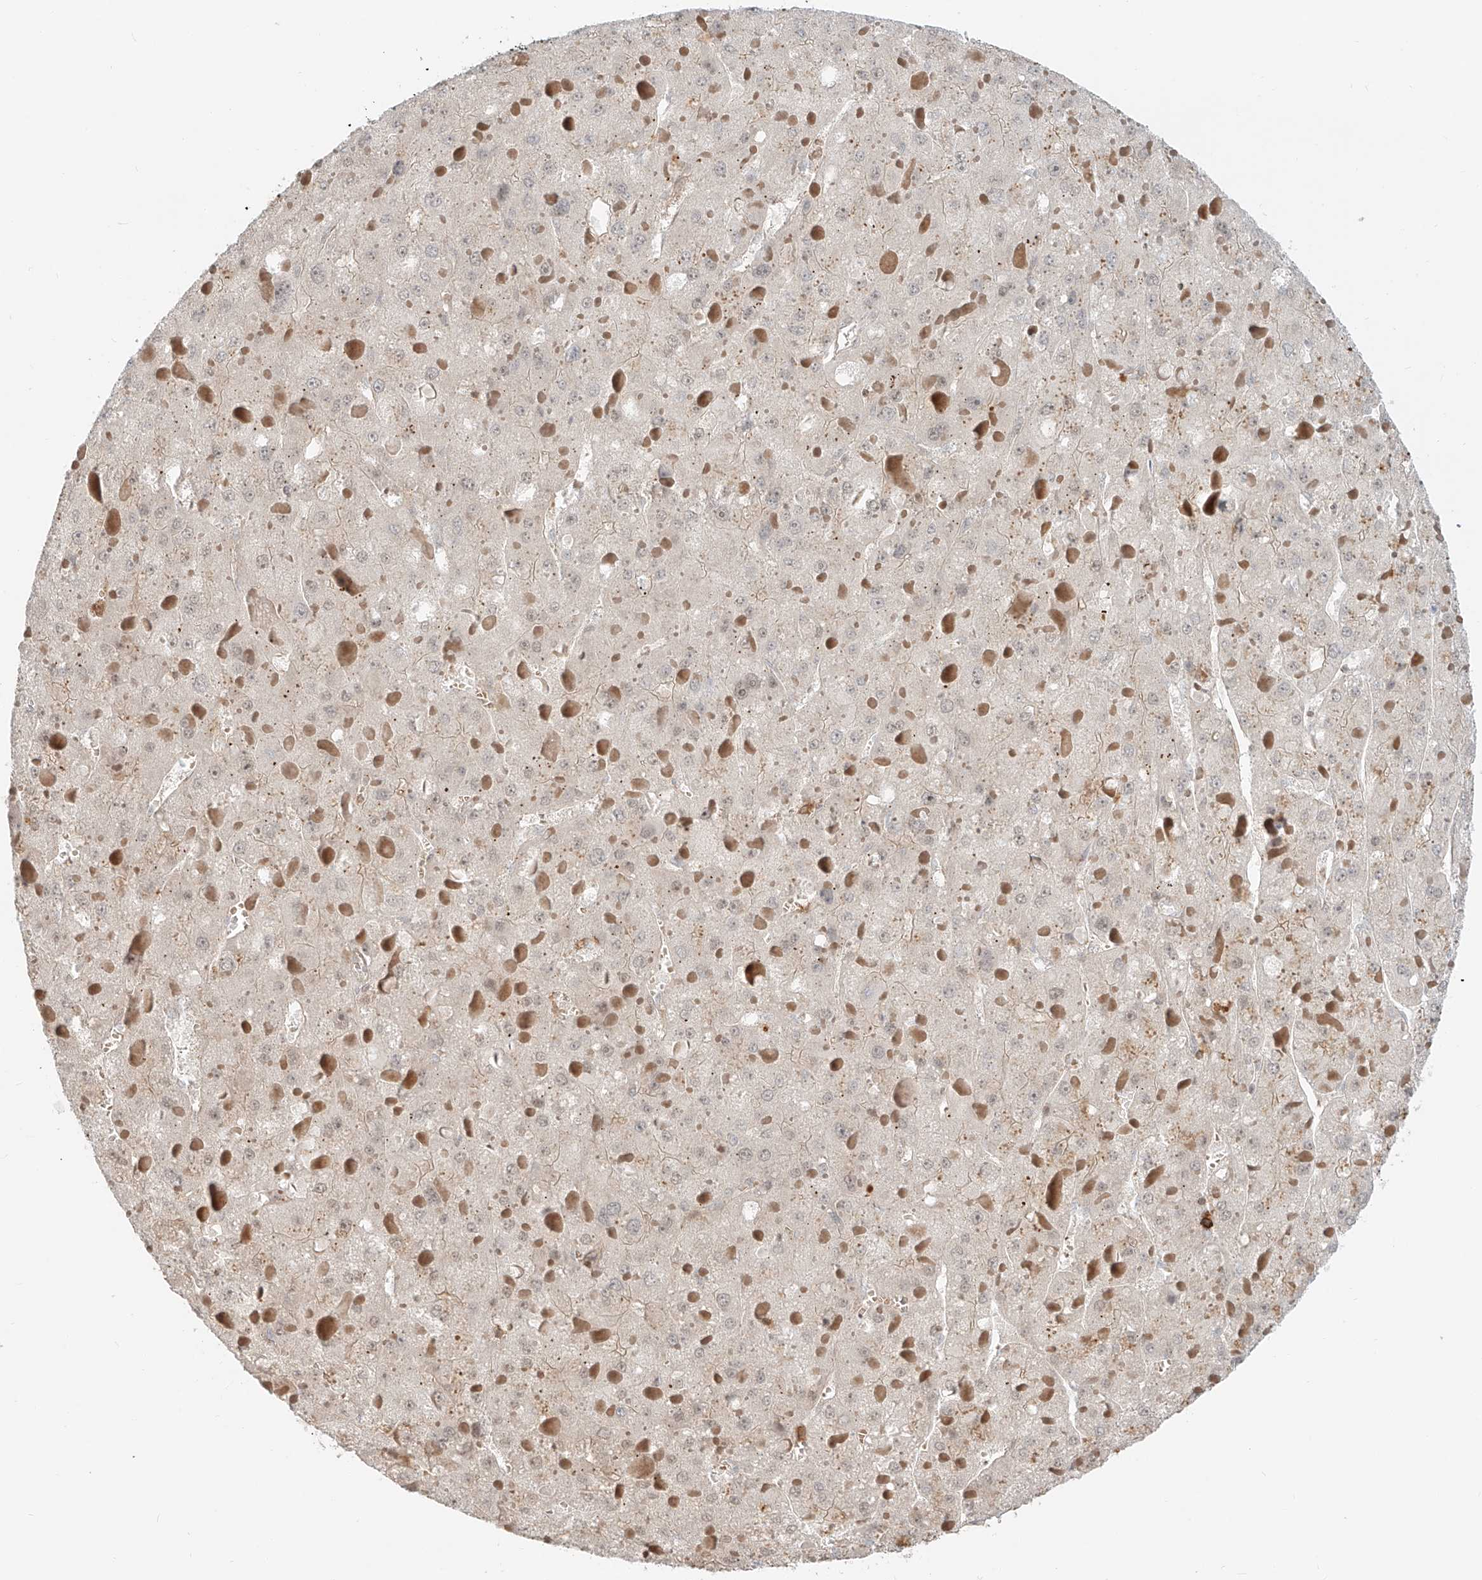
{"staining": {"intensity": "negative", "quantity": "none", "location": "none"}, "tissue": "liver cancer", "cell_type": "Tumor cells", "image_type": "cancer", "snomed": [{"axis": "morphology", "description": "Carcinoma, Hepatocellular, NOS"}, {"axis": "topography", "description": "Liver"}], "caption": "Histopathology image shows no significant protein staining in tumor cells of liver cancer.", "gene": "CEP162", "patient": {"sex": "female", "age": 73}}